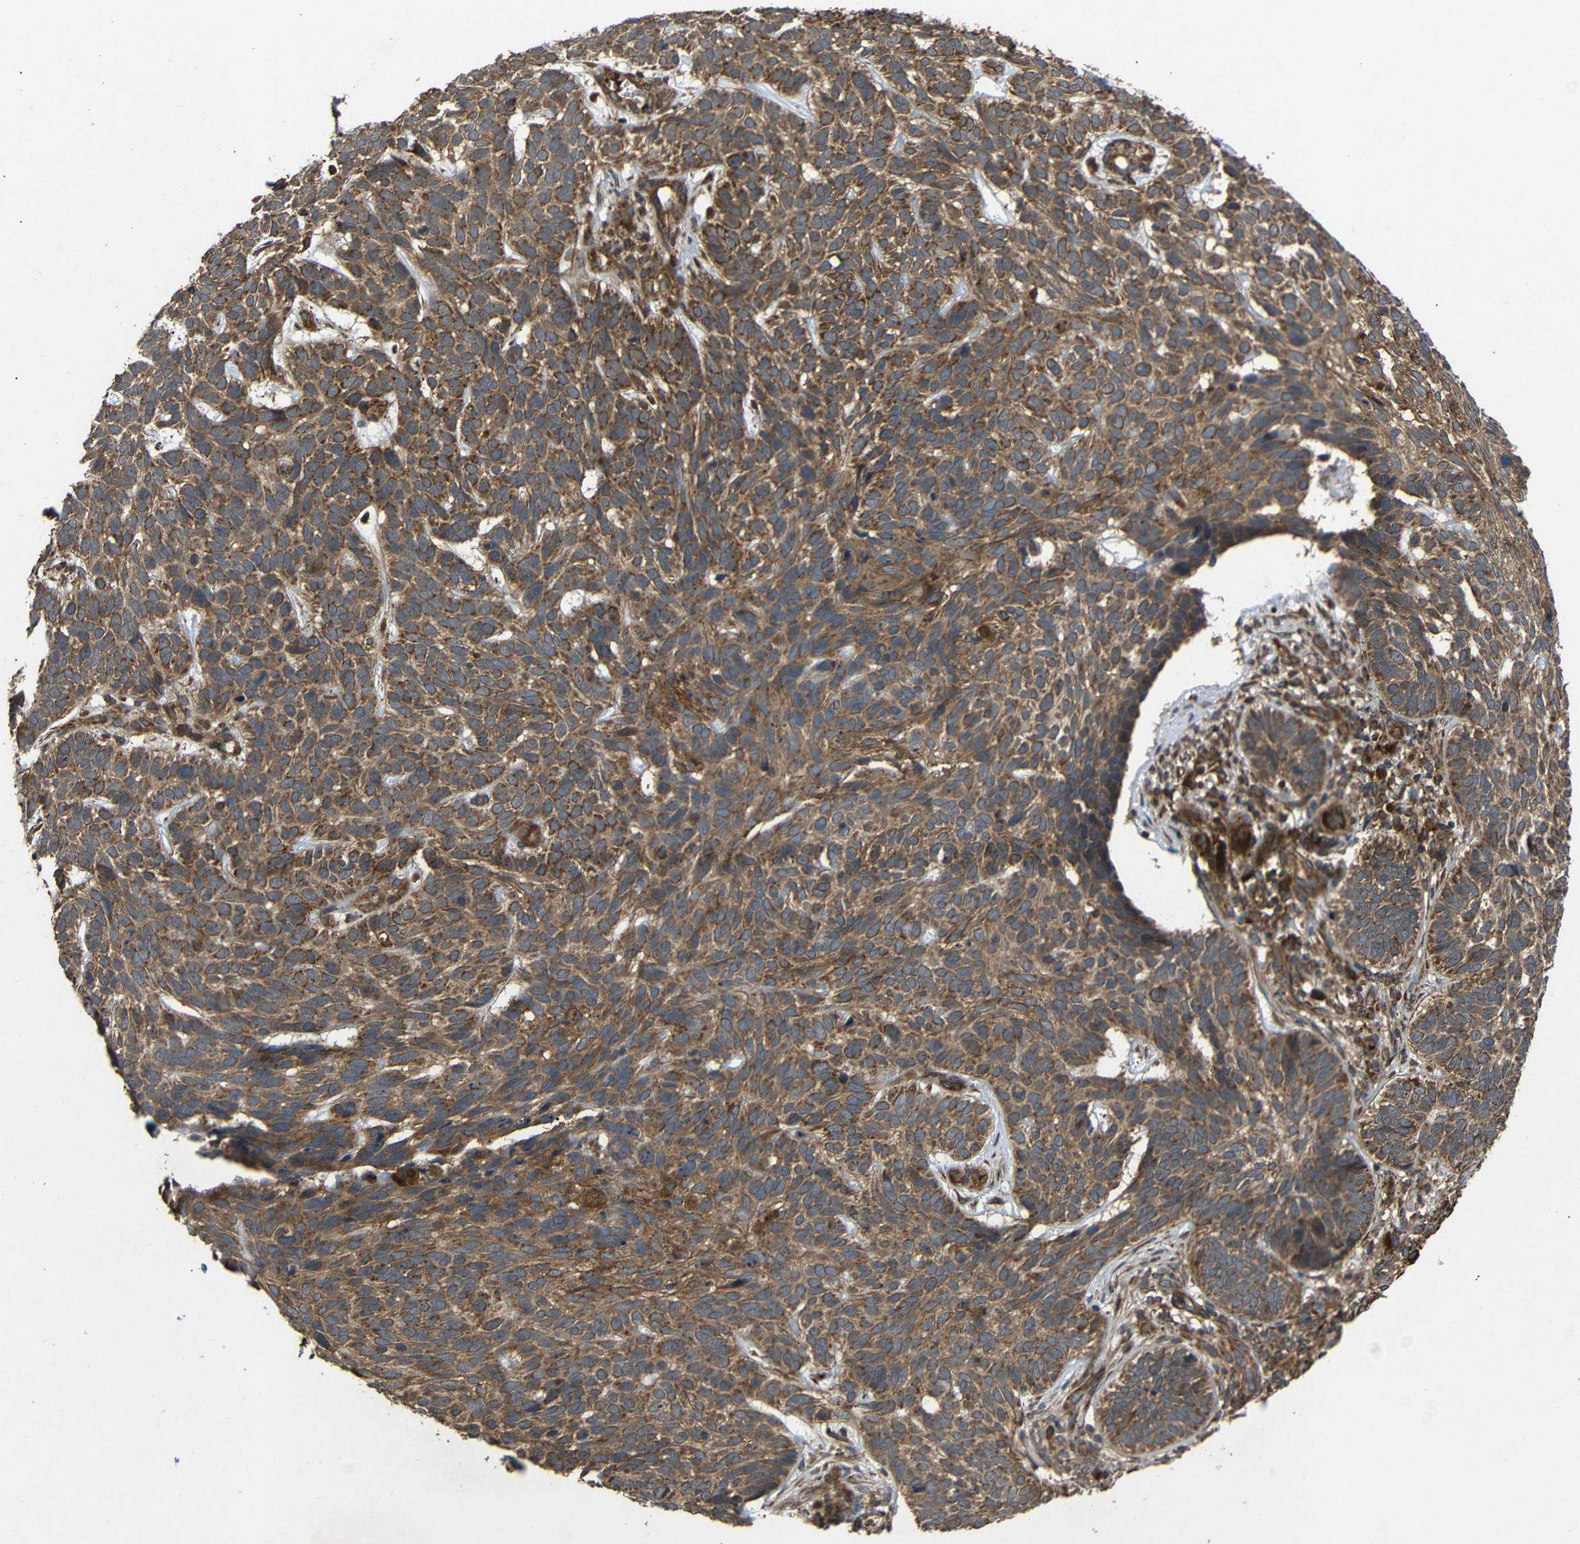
{"staining": {"intensity": "strong", "quantity": "25%-75%", "location": "cytoplasmic/membranous"}, "tissue": "skin cancer", "cell_type": "Tumor cells", "image_type": "cancer", "snomed": [{"axis": "morphology", "description": "Basal cell carcinoma"}, {"axis": "topography", "description": "Skin"}], "caption": "The photomicrograph exhibits immunohistochemical staining of skin basal cell carcinoma. There is strong cytoplasmic/membranous staining is present in approximately 25%-75% of tumor cells.", "gene": "EIF2S1", "patient": {"sex": "male", "age": 87}}